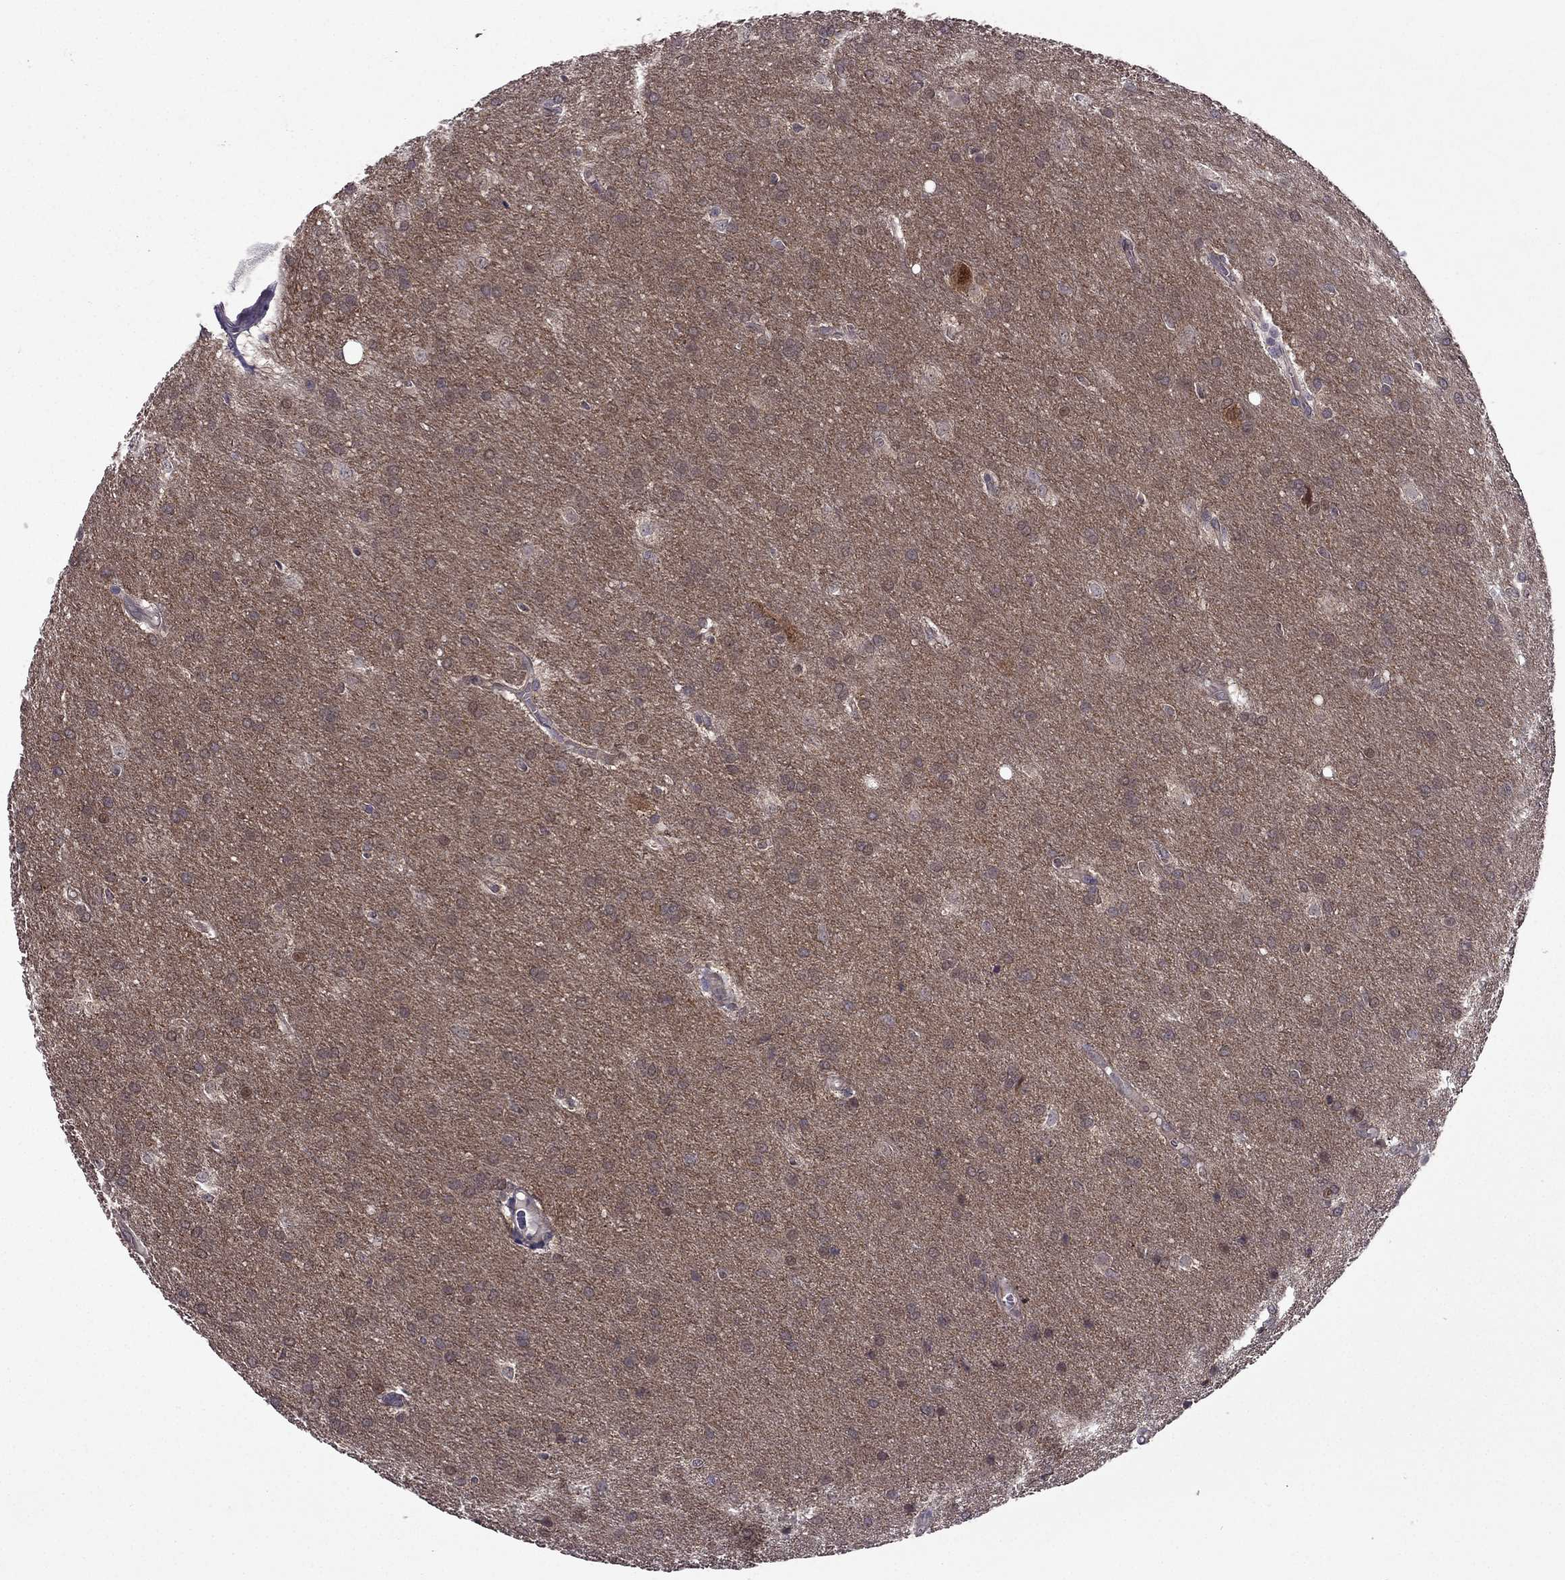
{"staining": {"intensity": "weak", "quantity": ">75%", "location": "cytoplasmic/membranous"}, "tissue": "glioma", "cell_type": "Tumor cells", "image_type": "cancer", "snomed": [{"axis": "morphology", "description": "Glioma, malignant, Low grade"}, {"axis": "topography", "description": "Brain"}], "caption": "An image of human glioma stained for a protein exhibits weak cytoplasmic/membranous brown staining in tumor cells.", "gene": "CDK5", "patient": {"sex": "female", "age": 32}}